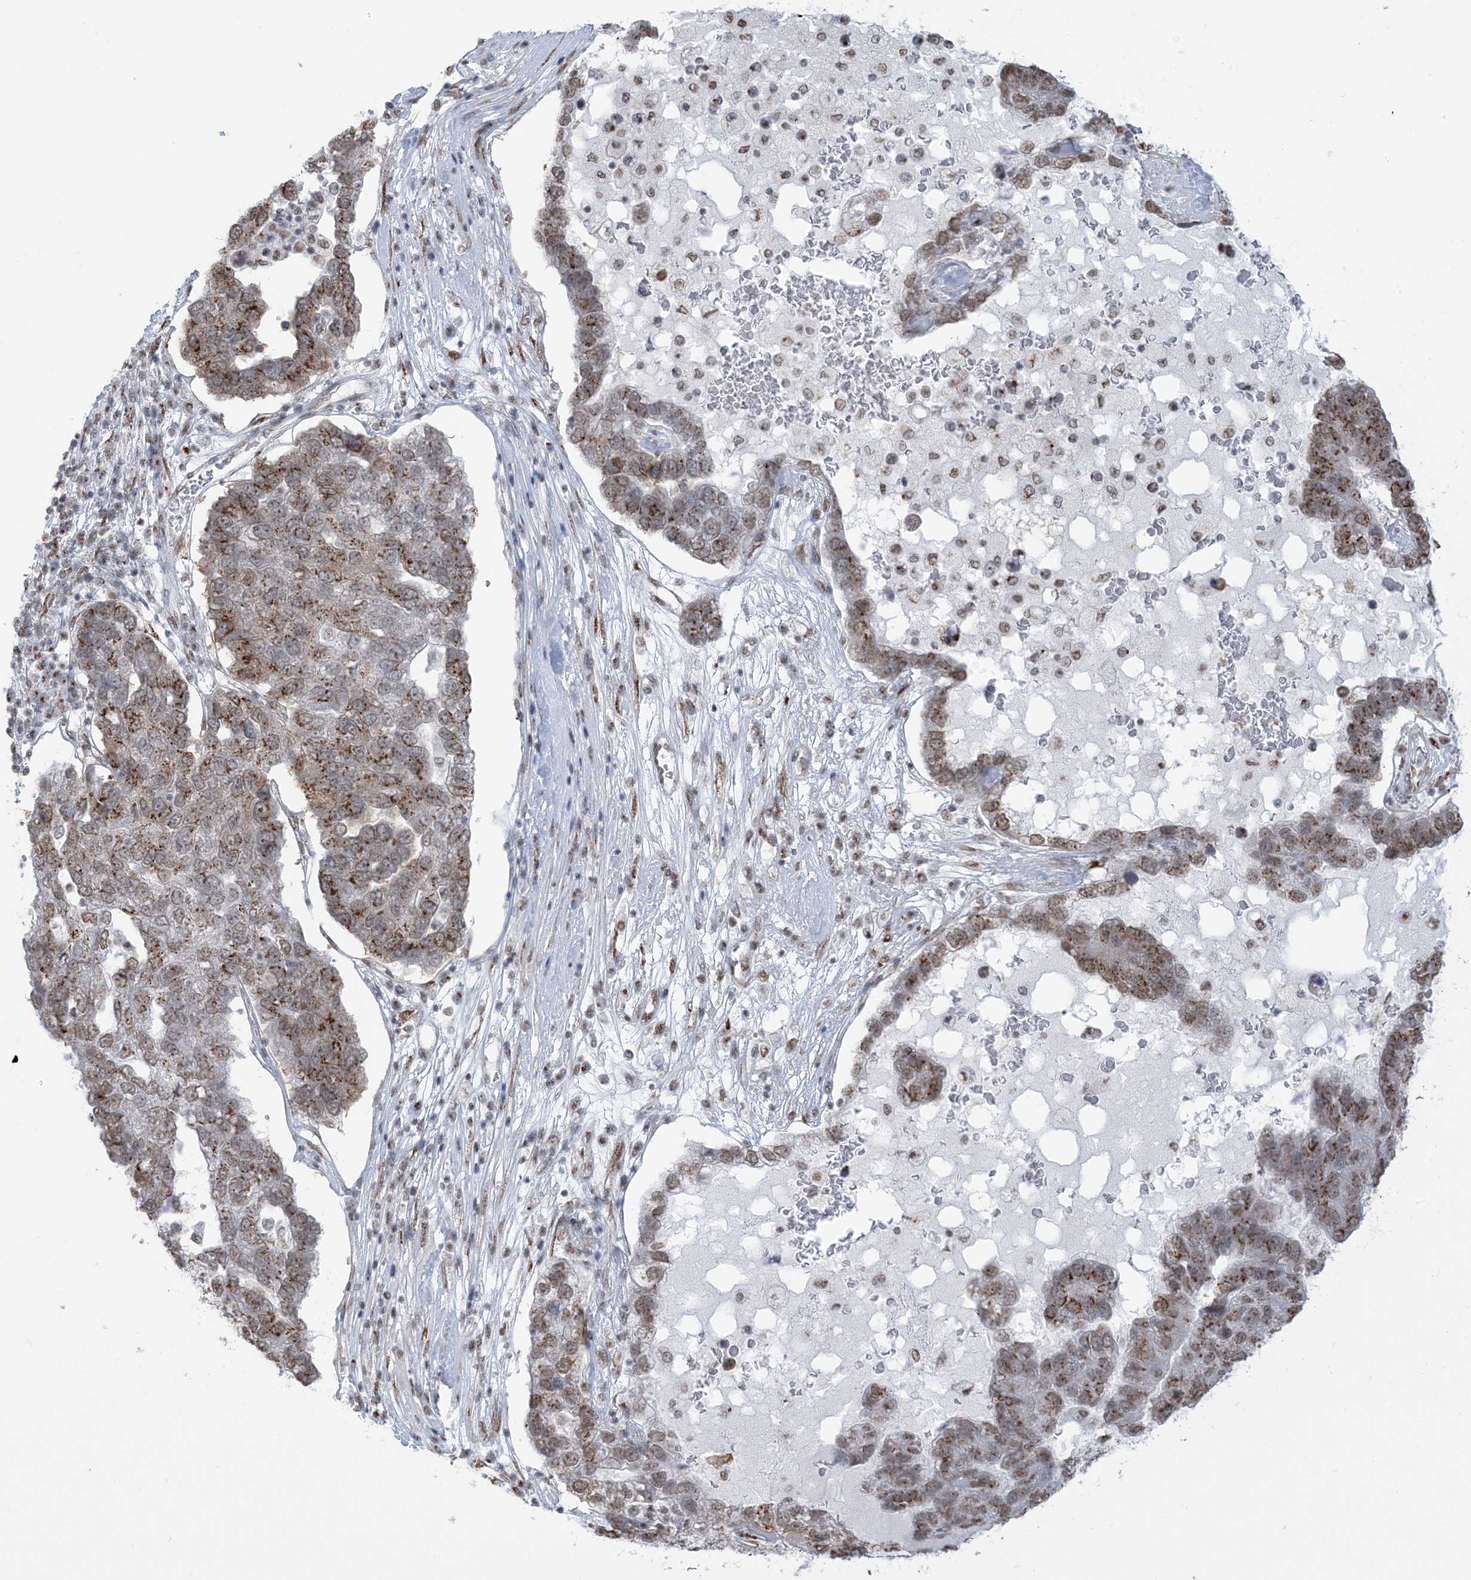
{"staining": {"intensity": "moderate", "quantity": ">75%", "location": "cytoplasmic/membranous,nuclear"}, "tissue": "pancreatic cancer", "cell_type": "Tumor cells", "image_type": "cancer", "snomed": [{"axis": "morphology", "description": "Adenocarcinoma, NOS"}, {"axis": "topography", "description": "Pancreas"}], "caption": "Protein expression analysis of human pancreatic cancer reveals moderate cytoplasmic/membranous and nuclear positivity in approximately >75% of tumor cells.", "gene": "GPR107", "patient": {"sex": "female", "age": 61}}